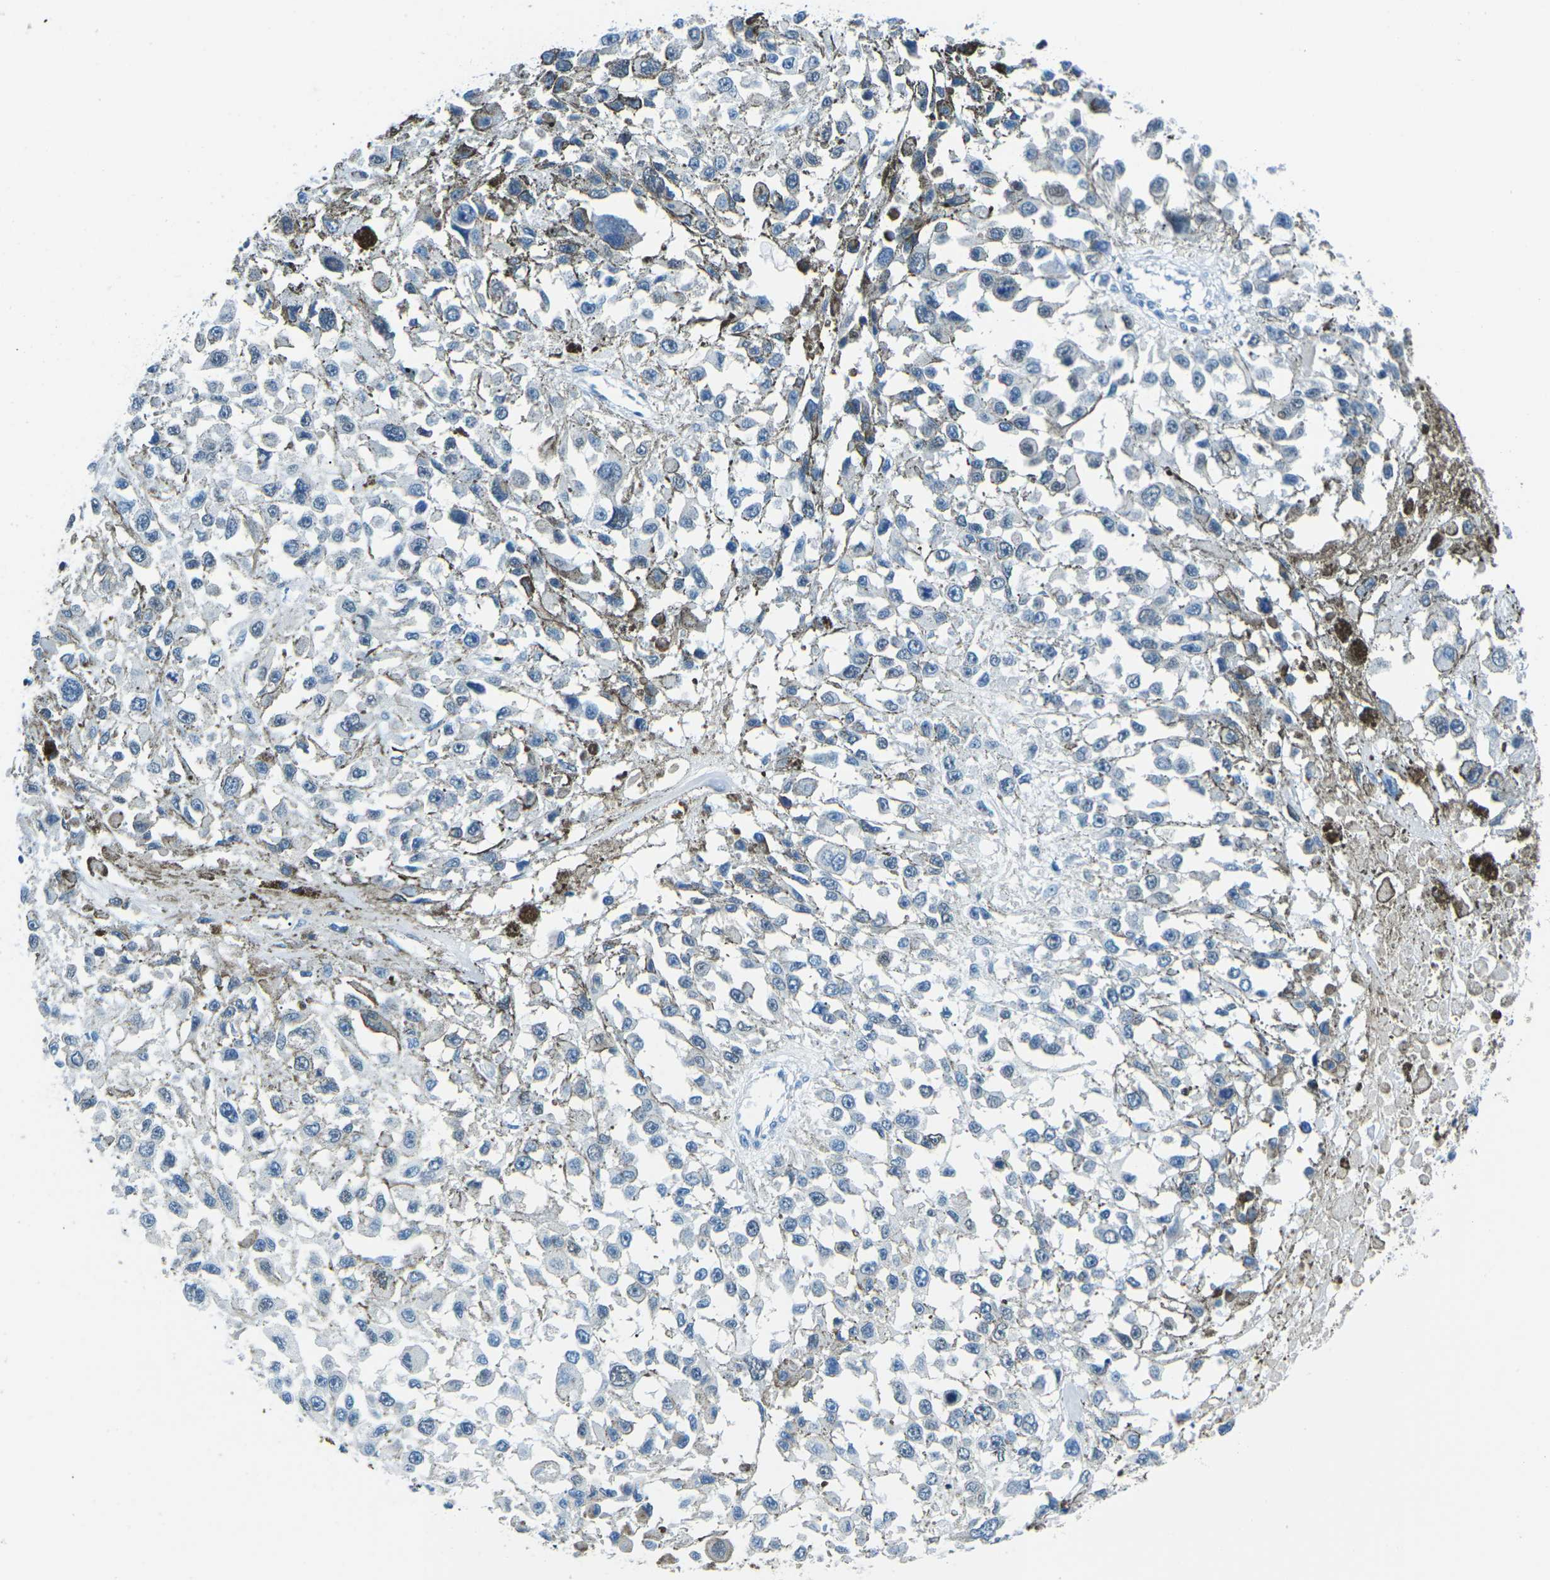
{"staining": {"intensity": "negative", "quantity": "none", "location": "none"}, "tissue": "melanoma", "cell_type": "Tumor cells", "image_type": "cancer", "snomed": [{"axis": "morphology", "description": "Malignant melanoma, Metastatic site"}, {"axis": "topography", "description": "Lymph node"}], "caption": "Malignant melanoma (metastatic site) was stained to show a protein in brown. There is no significant positivity in tumor cells.", "gene": "CELF2", "patient": {"sex": "male", "age": 59}}